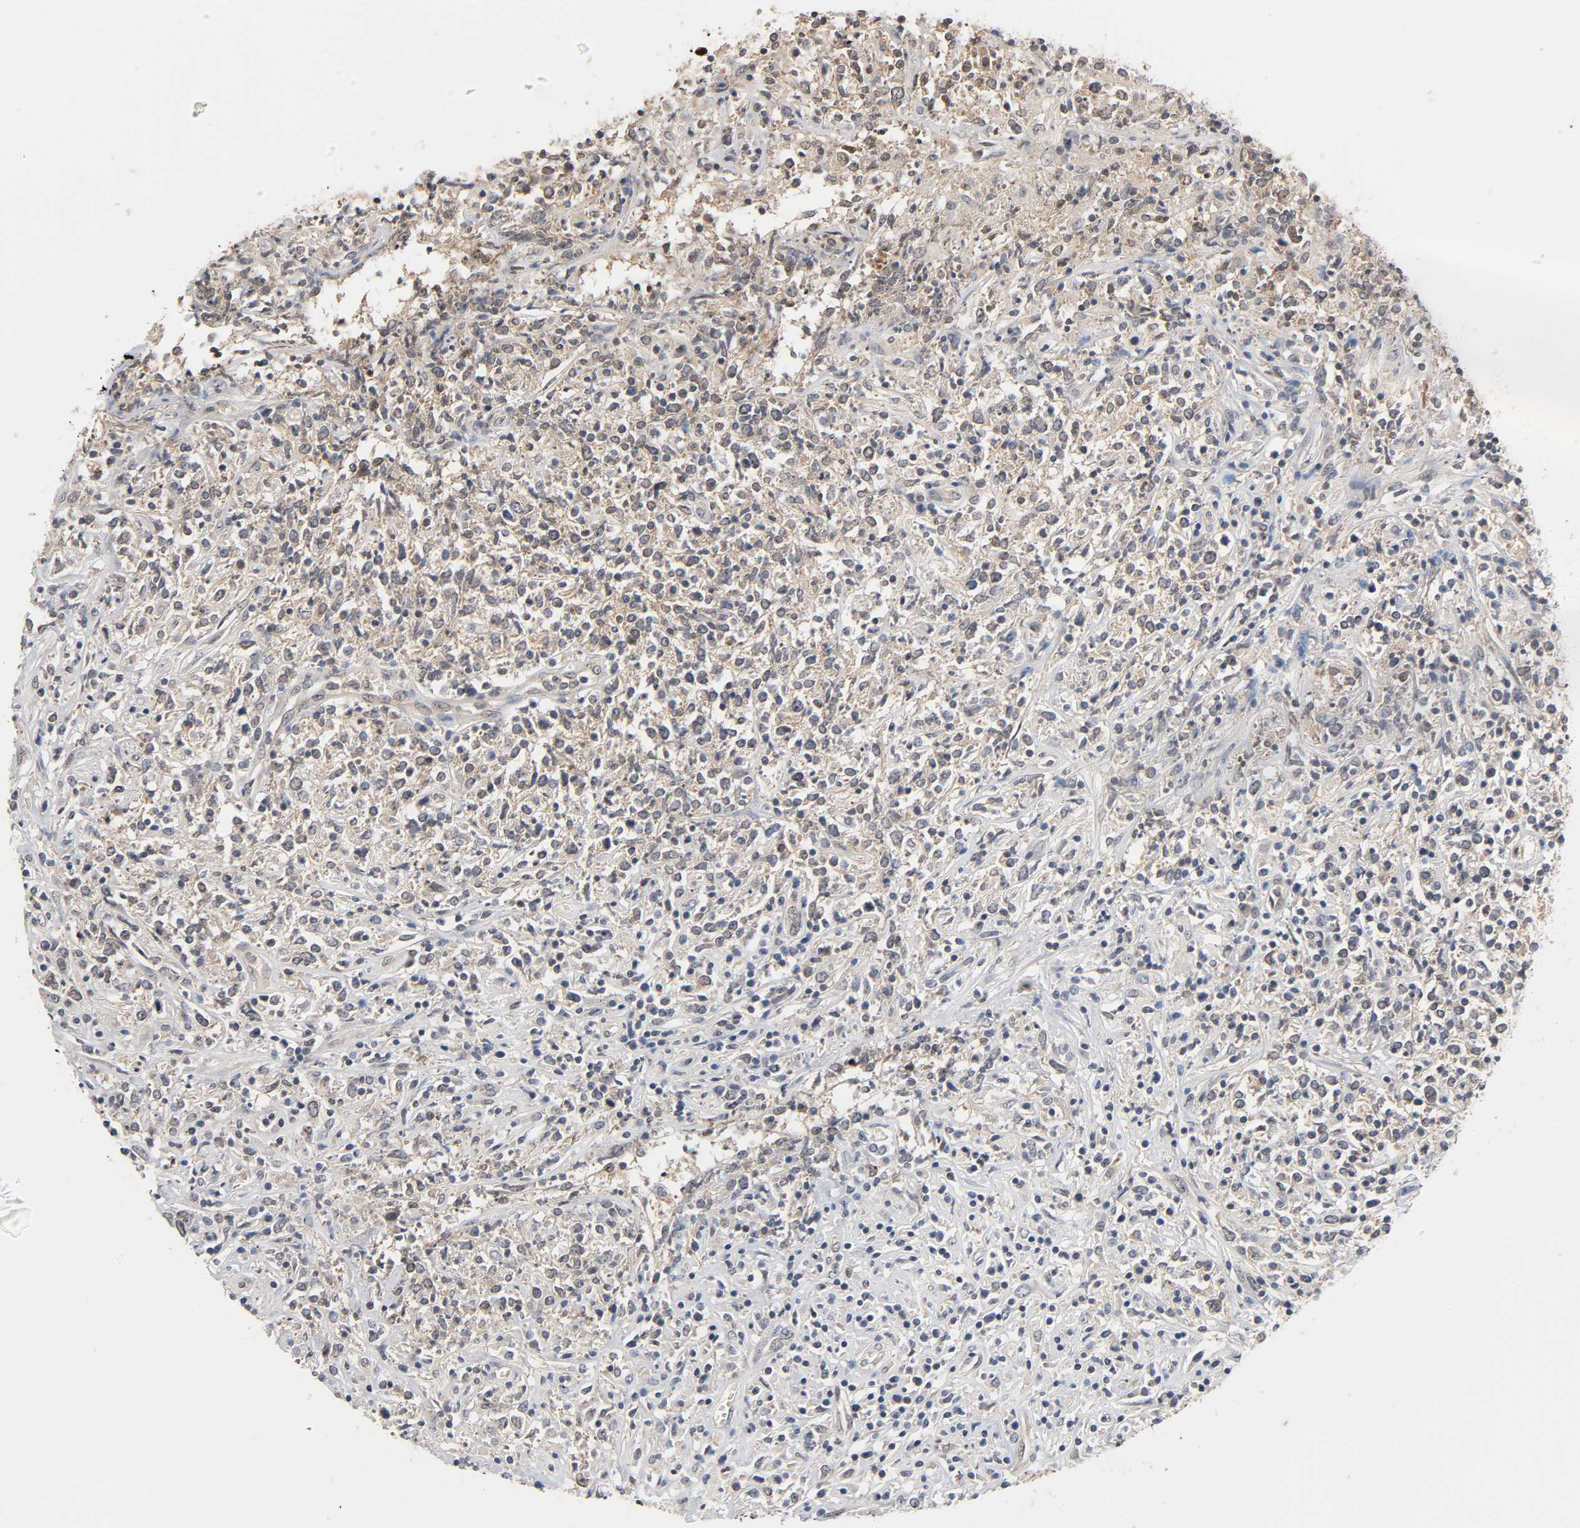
{"staining": {"intensity": "moderate", "quantity": "25%-75%", "location": "nuclear"}, "tissue": "lymphoma", "cell_type": "Tumor cells", "image_type": "cancer", "snomed": [{"axis": "morphology", "description": "Malignant lymphoma, non-Hodgkin's type, High grade"}, {"axis": "topography", "description": "Lymph node"}], "caption": "High-grade malignant lymphoma, non-Hodgkin's type stained with a brown dye demonstrates moderate nuclear positive staining in about 25%-75% of tumor cells.", "gene": "UBC", "patient": {"sex": "female", "age": 84}}